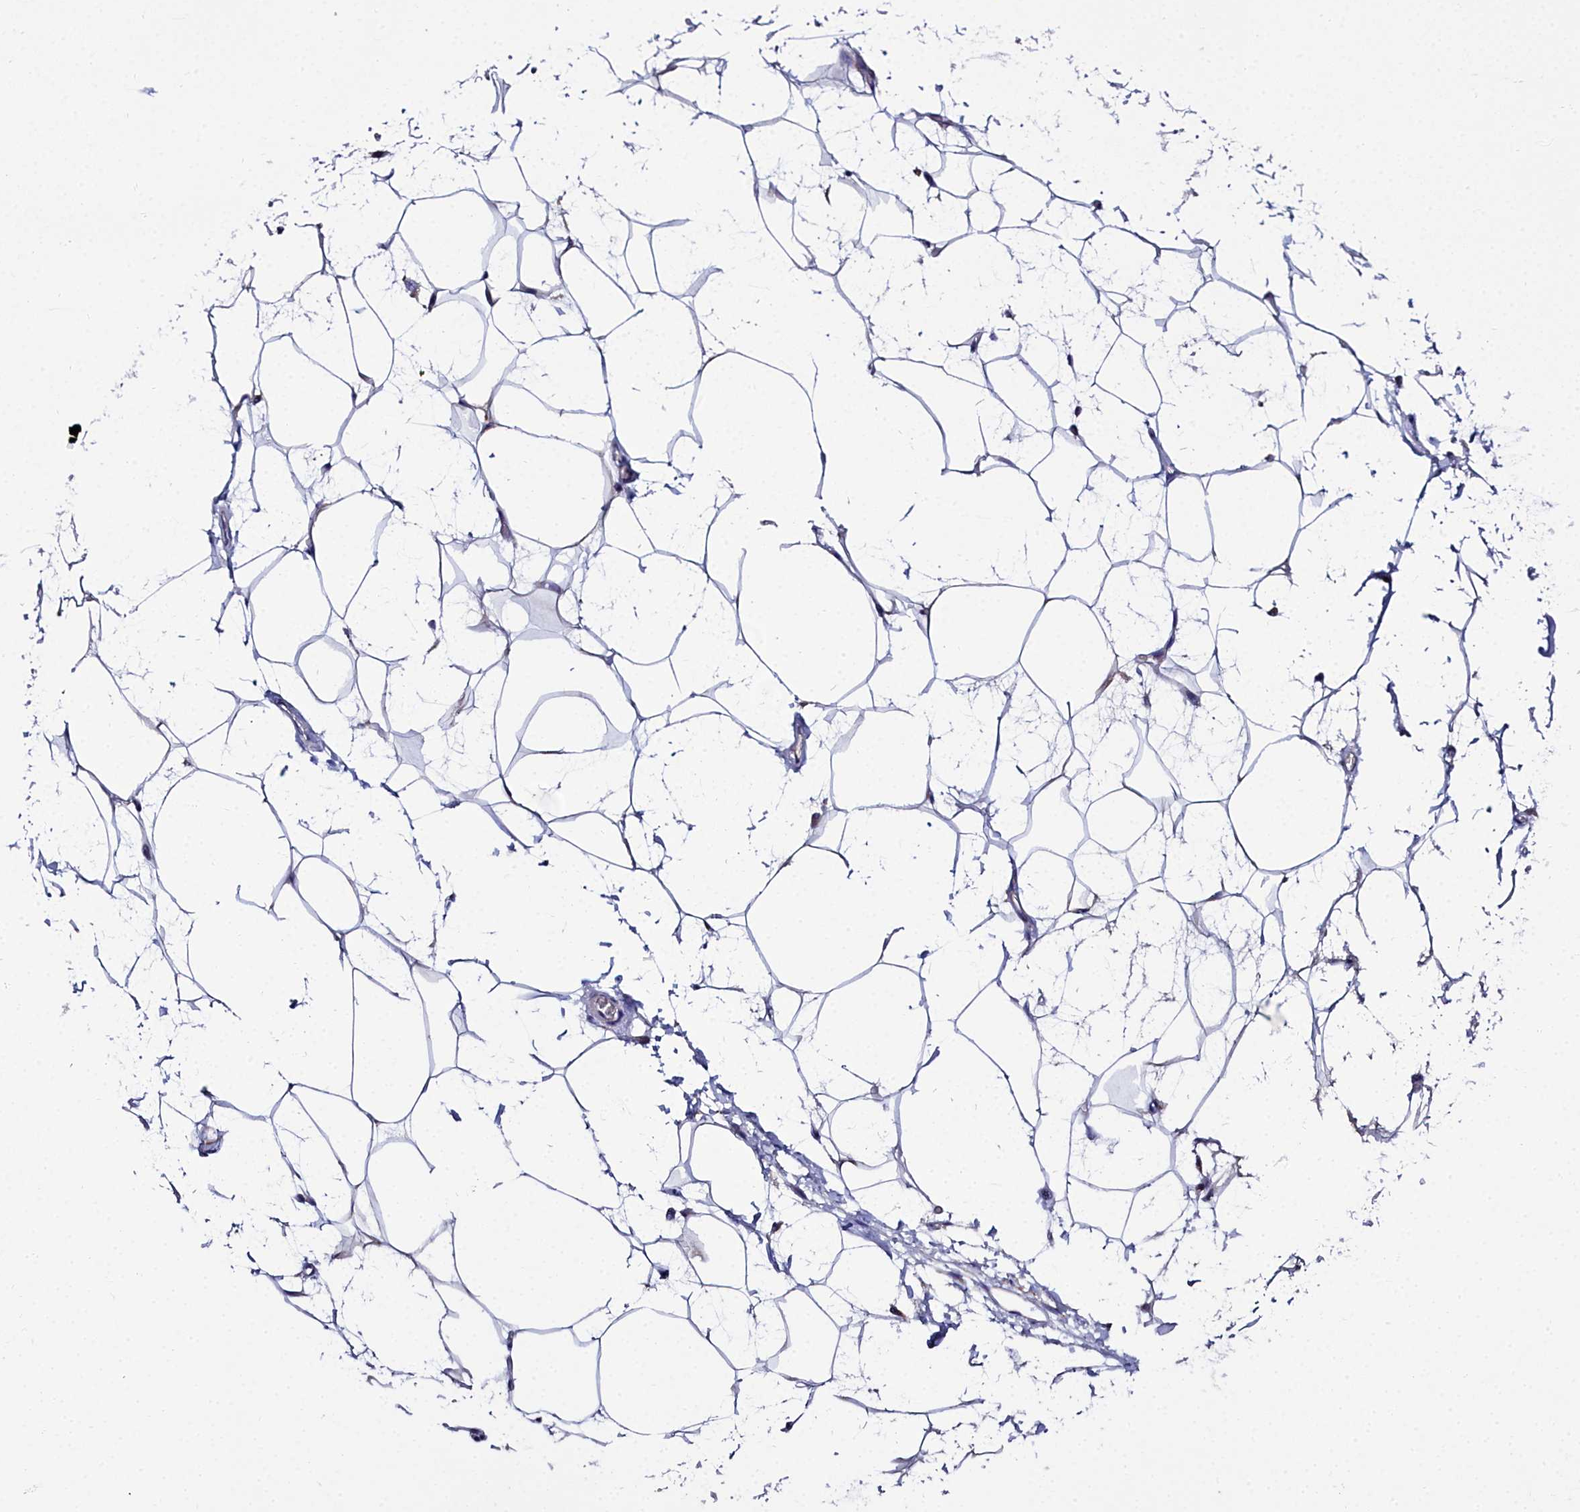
{"staining": {"intensity": "negative", "quantity": "none", "location": "none"}, "tissue": "adipose tissue", "cell_type": "Adipocytes", "image_type": "normal", "snomed": [{"axis": "morphology", "description": "Normal tissue, NOS"}, {"axis": "morphology", "description": "Adenocarcinoma, NOS"}, {"axis": "topography", "description": "Rectum"}, {"axis": "topography", "description": "Vagina"}, {"axis": "topography", "description": "Peripheral nerve tissue"}], "caption": "A micrograph of adipose tissue stained for a protein shows no brown staining in adipocytes.", "gene": "ELAPOR2", "patient": {"sex": "female", "age": 71}}